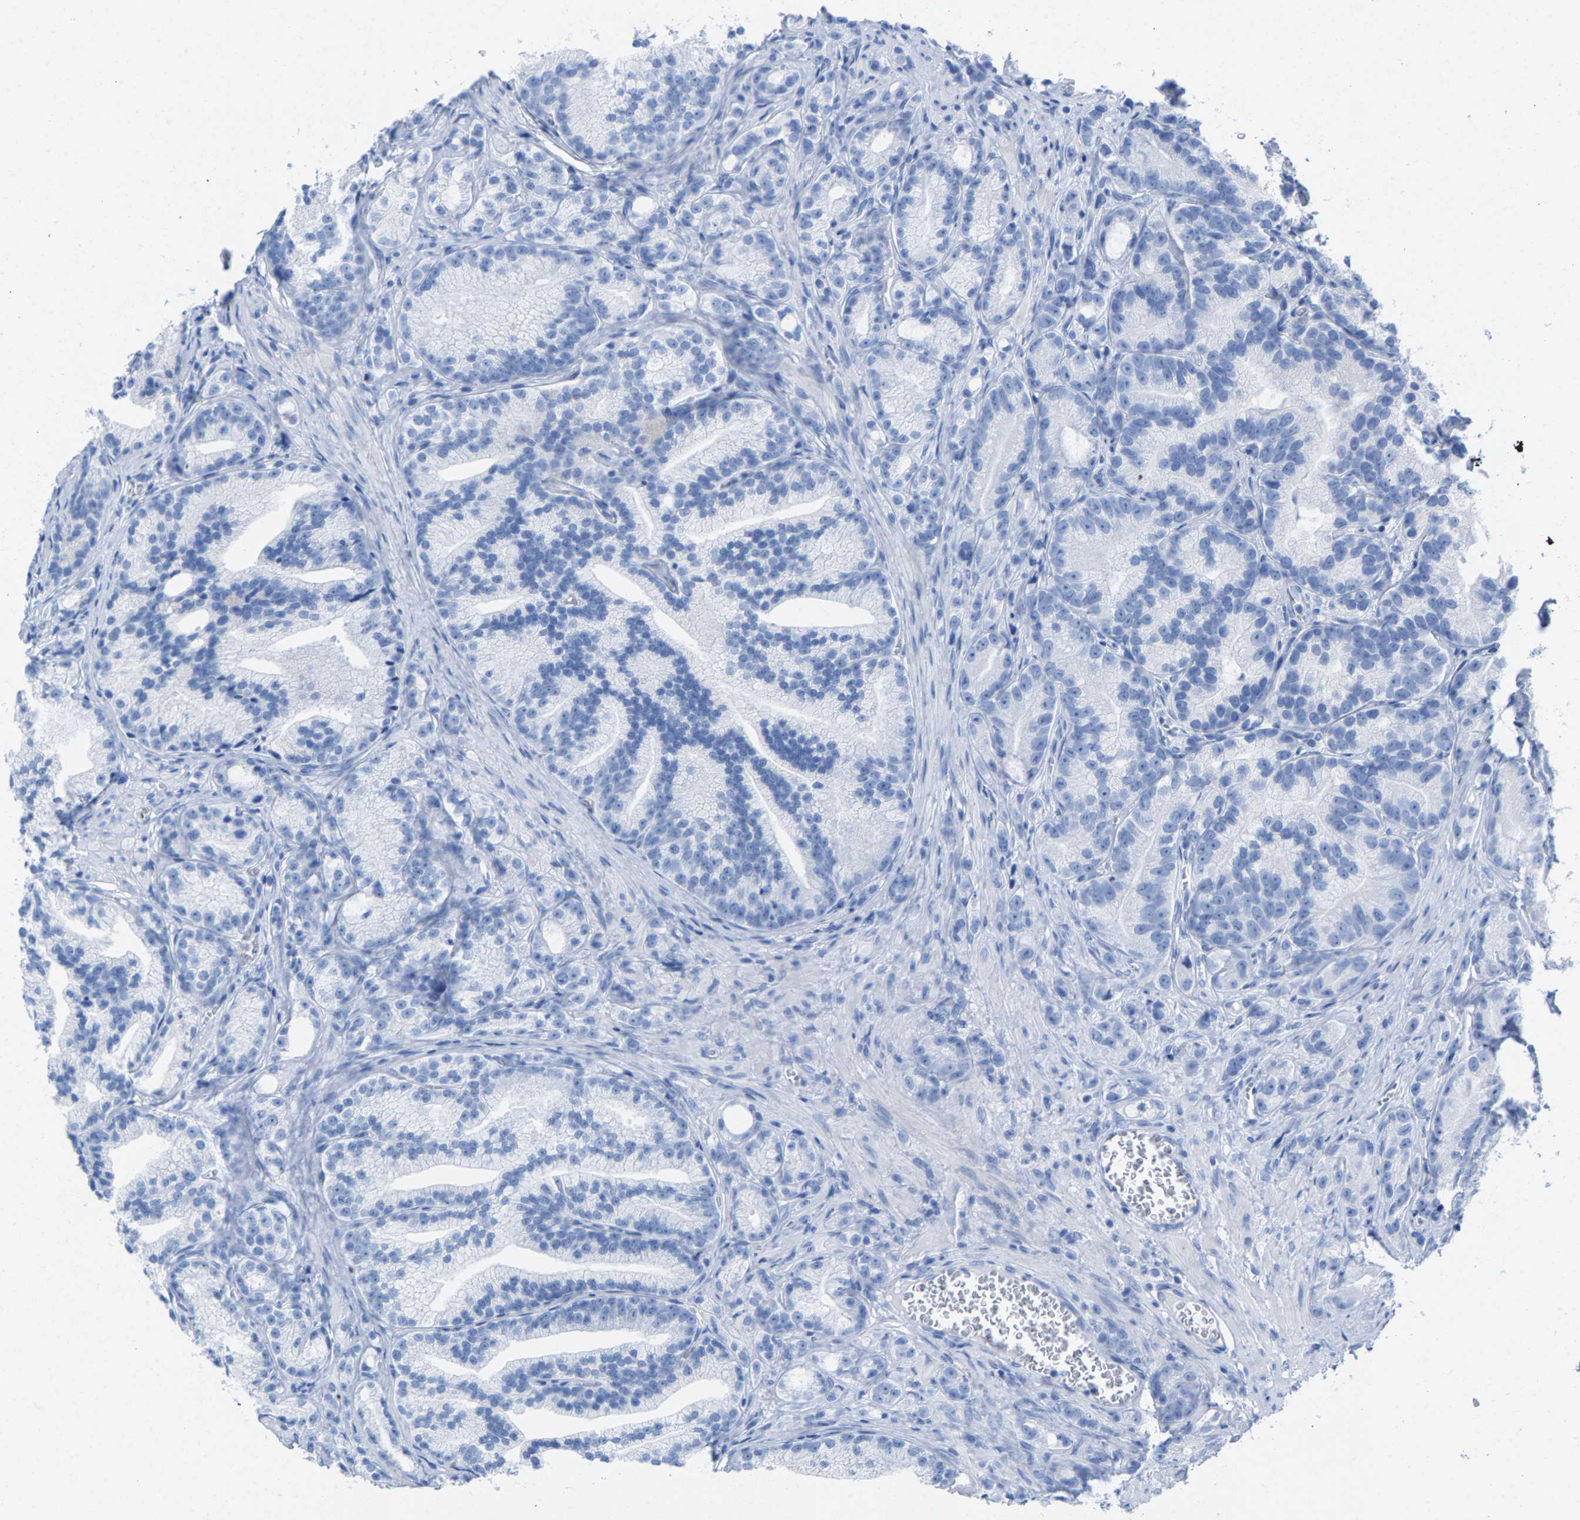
{"staining": {"intensity": "negative", "quantity": "none", "location": "none"}, "tissue": "prostate cancer", "cell_type": "Tumor cells", "image_type": "cancer", "snomed": [{"axis": "morphology", "description": "Adenocarcinoma, Low grade"}, {"axis": "topography", "description": "Prostate"}], "caption": "A high-resolution histopathology image shows IHC staining of low-grade adenocarcinoma (prostate), which displays no significant staining in tumor cells.", "gene": "CPA1", "patient": {"sex": "male", "age": 89}}